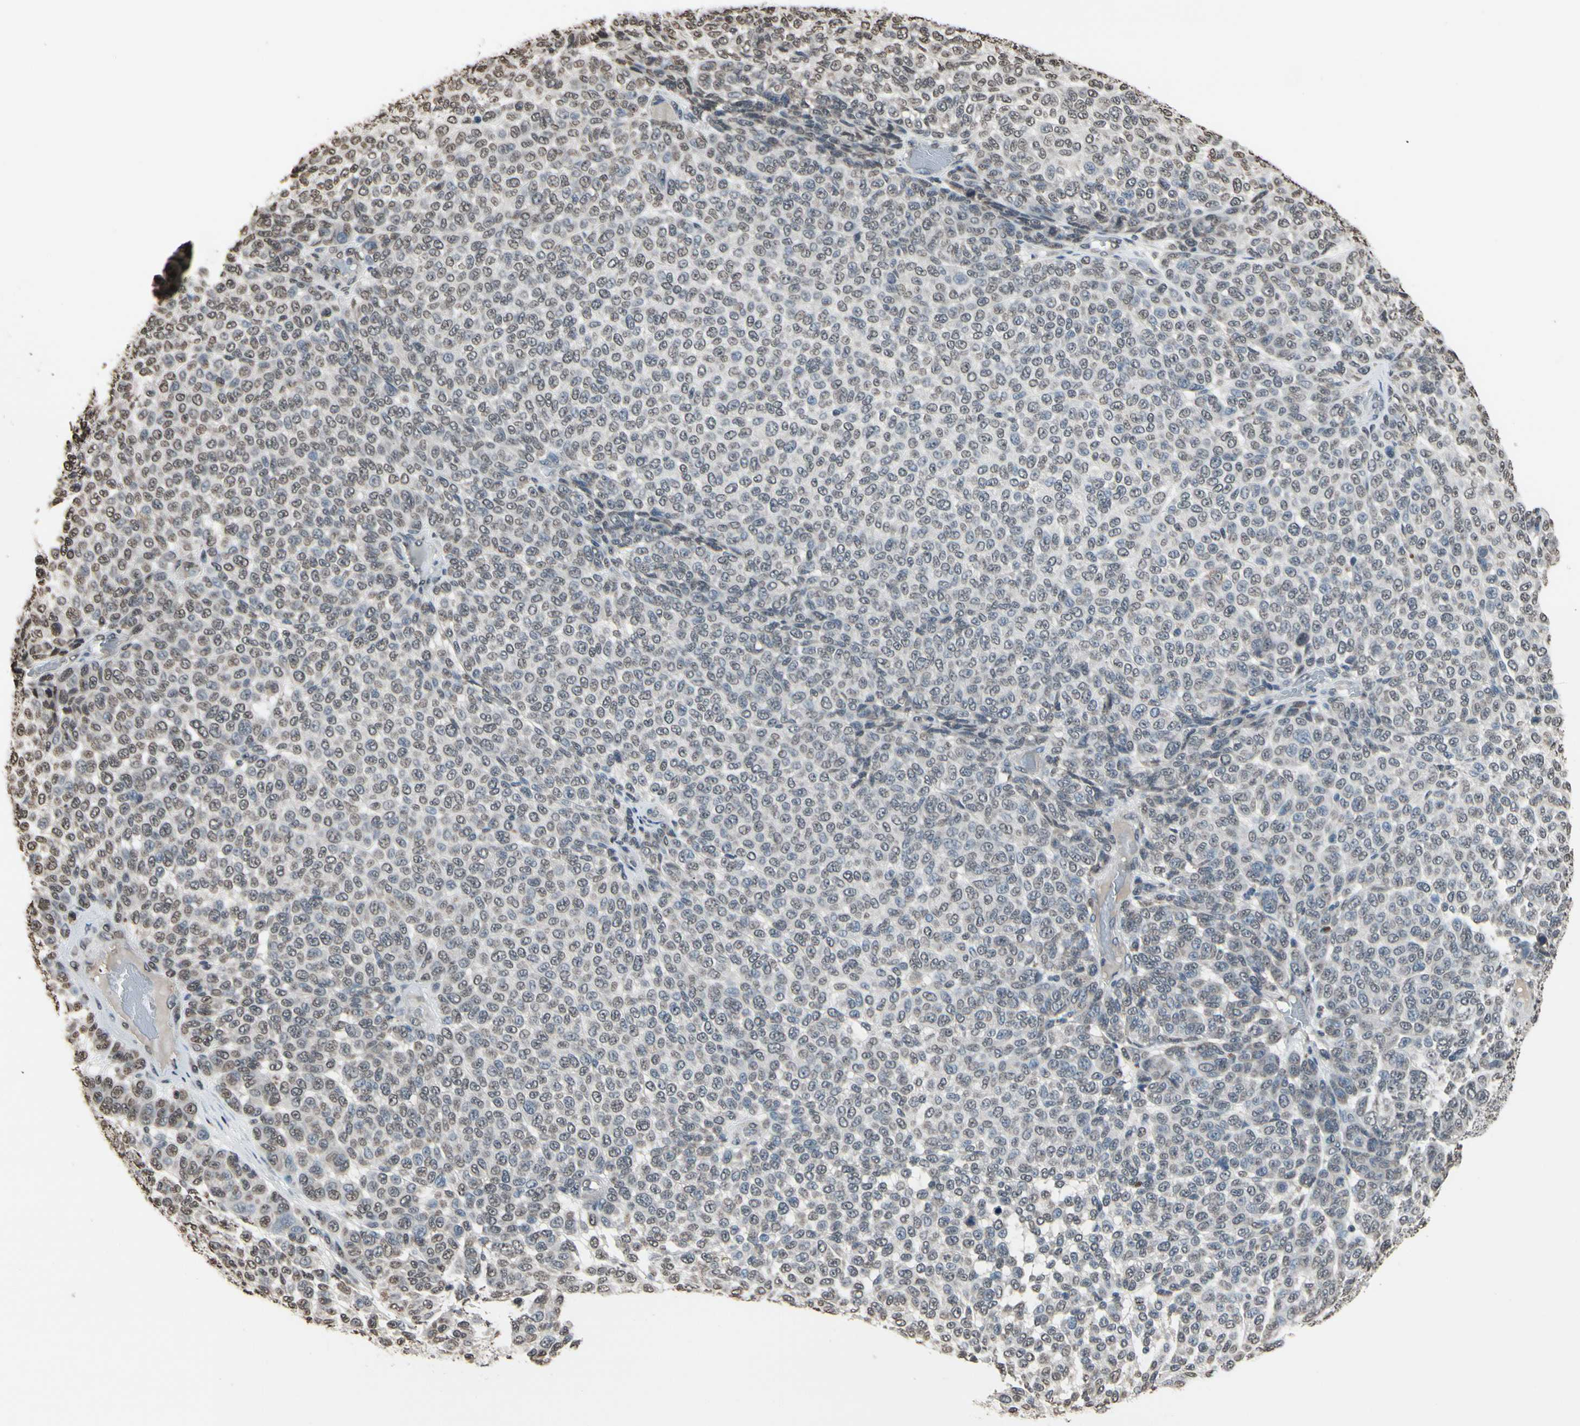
{"staining": {"intensity": "negative", "quantity": "none", "location": "none"}, "tissue": "melanoma", "cell_type": "Tumor cells", "image_type": "cancer", "snomed": [{"axis": "morphology", "description": "Malignant melanoma, NOS"}, {"axis": "topography", "description": "Skin"}], "caption": "Protein analysis of melanoma demonstrates no significant staining in tumor cells.", "gene": "HIPK2", "patient": {"sex": "male", "age": 59}}